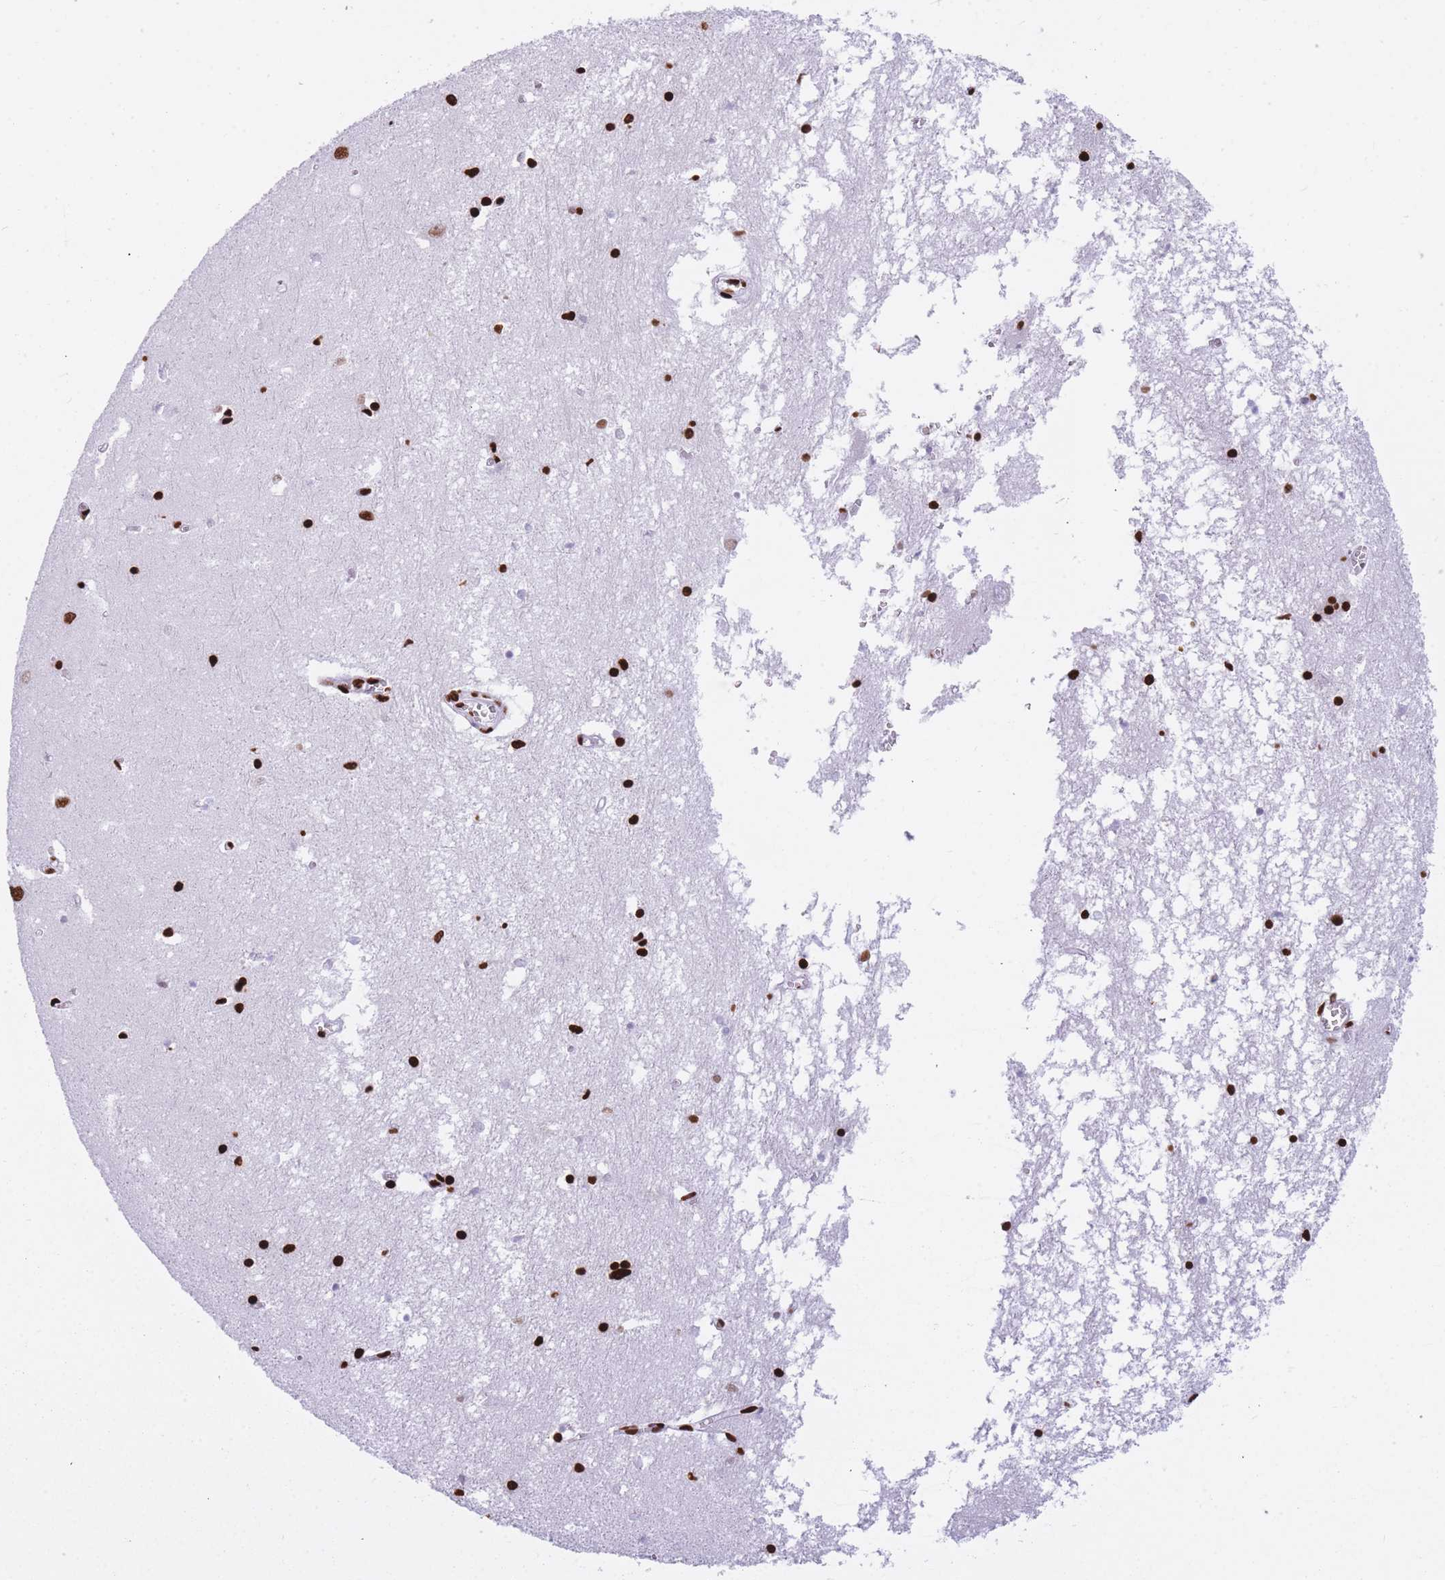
{"staining": {"intensity": "strong", "quantity": ">75%", "location": "nuclear"}, "tissue": "hippocampus", "cell_type": "Glial cells", "image_type": "normal", "snomed": [{"axis": "morphology", "description": "Normal tissue, NOS"}, {"axis": "topography", "description": "Hippocampus"}], "caption": "Protein analysis of normal hippocampus exhibits strong nuclear positivity in about >75% of glial cells.", "gene": "HNRNPUL1", "patient": {"sex": "male", "age": 70}}